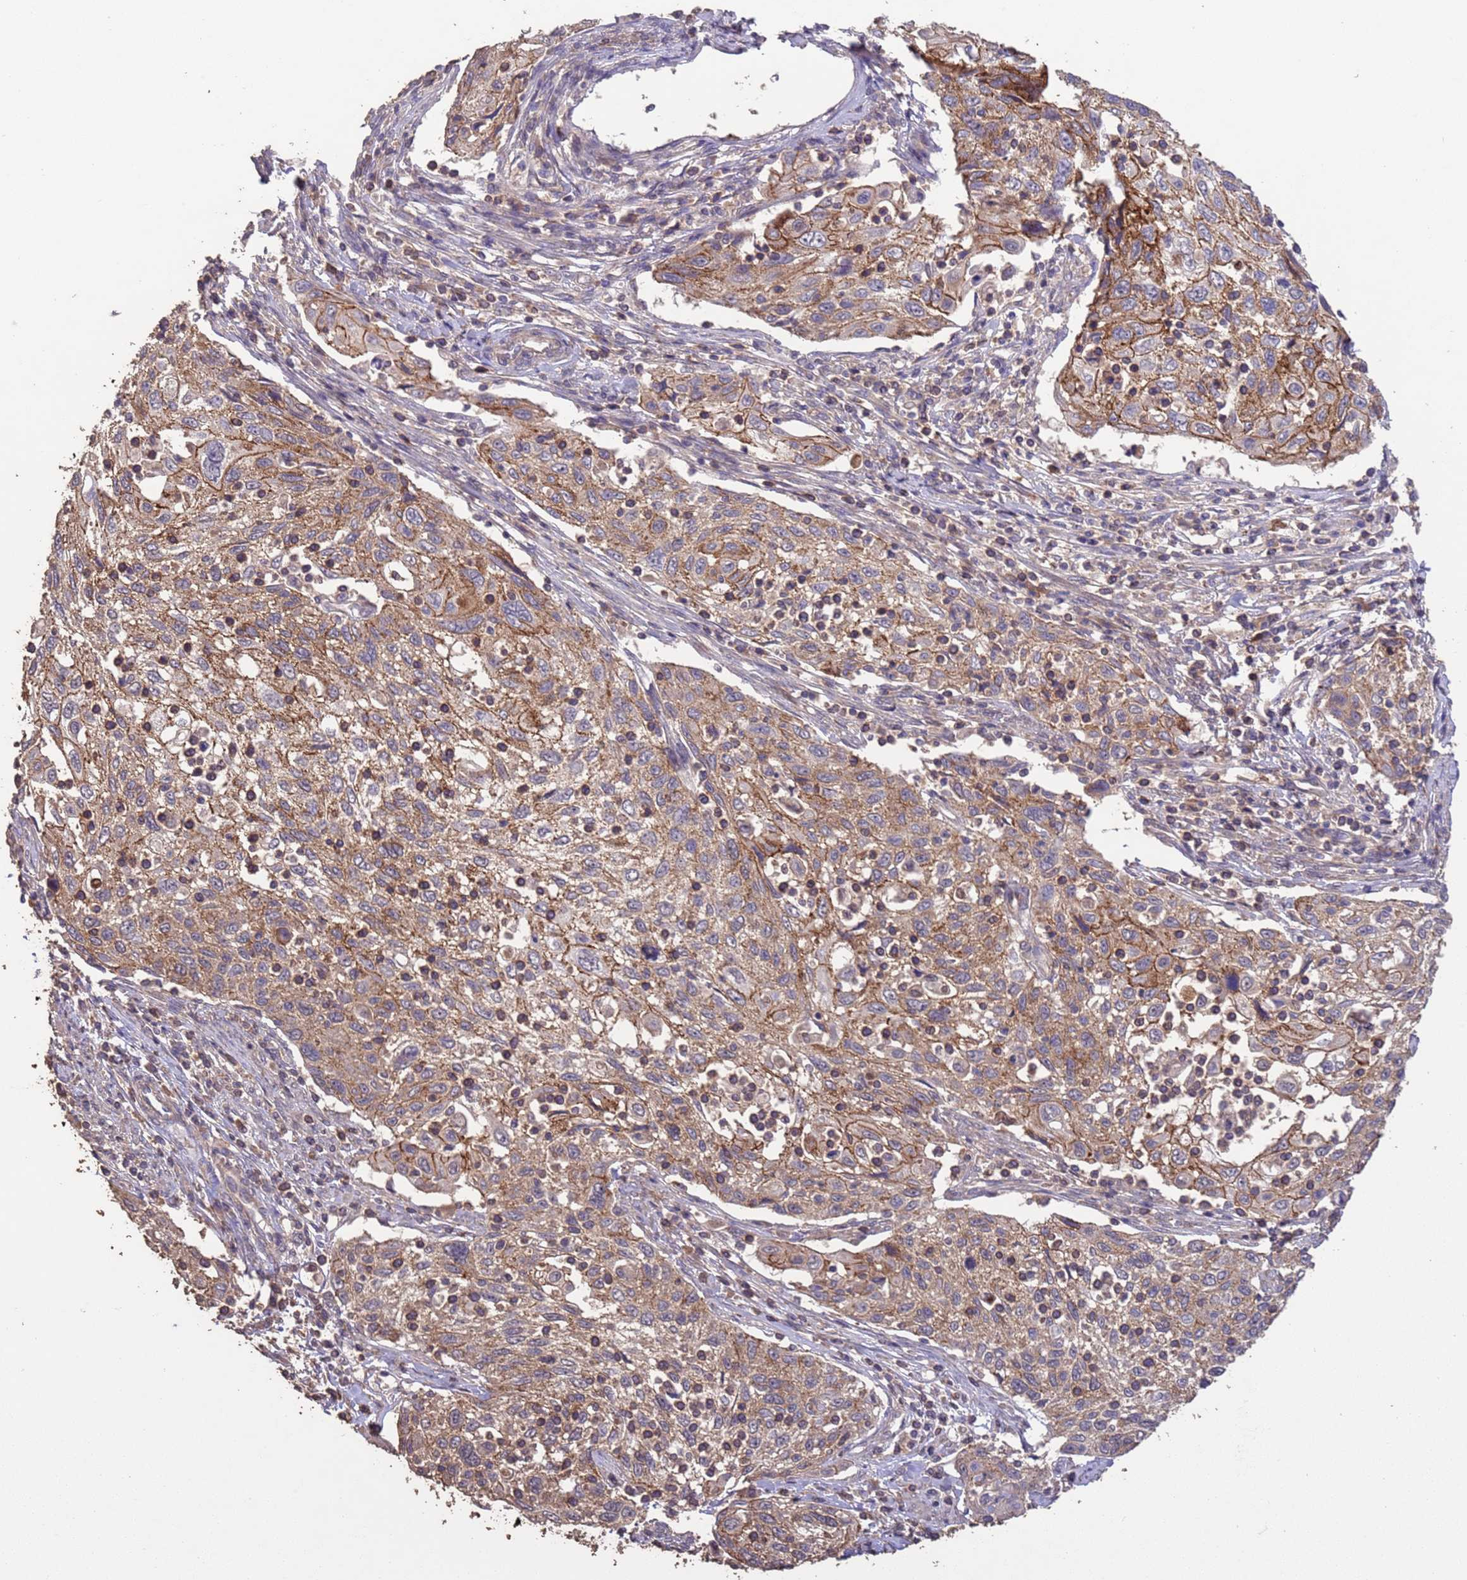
{"staining": {"intensity": "moderate", "quantity": "25%-75%", "location": "cytoplasmic/membranous"}, "tissue": "cervical cancer", "cell_type": "Tumor cells", "image_type": "cancer", "snomed": [{"axis": "morphology", "description": "Squamous cell carcinoma, NOS"}, {"axis": "topography", "description": "Cervix"}], "caption": "A medium amount of moderate cytoplasmic/membranous expression is appreciated in about 25%-75% of tumor cells in cervical squamous cell carcinoma tissue. (DAB IHC, brown staining for protein, blue staining for nuclei).", "gene": "SLC9B2", "patient": {"sex": "female", "age": 70}}